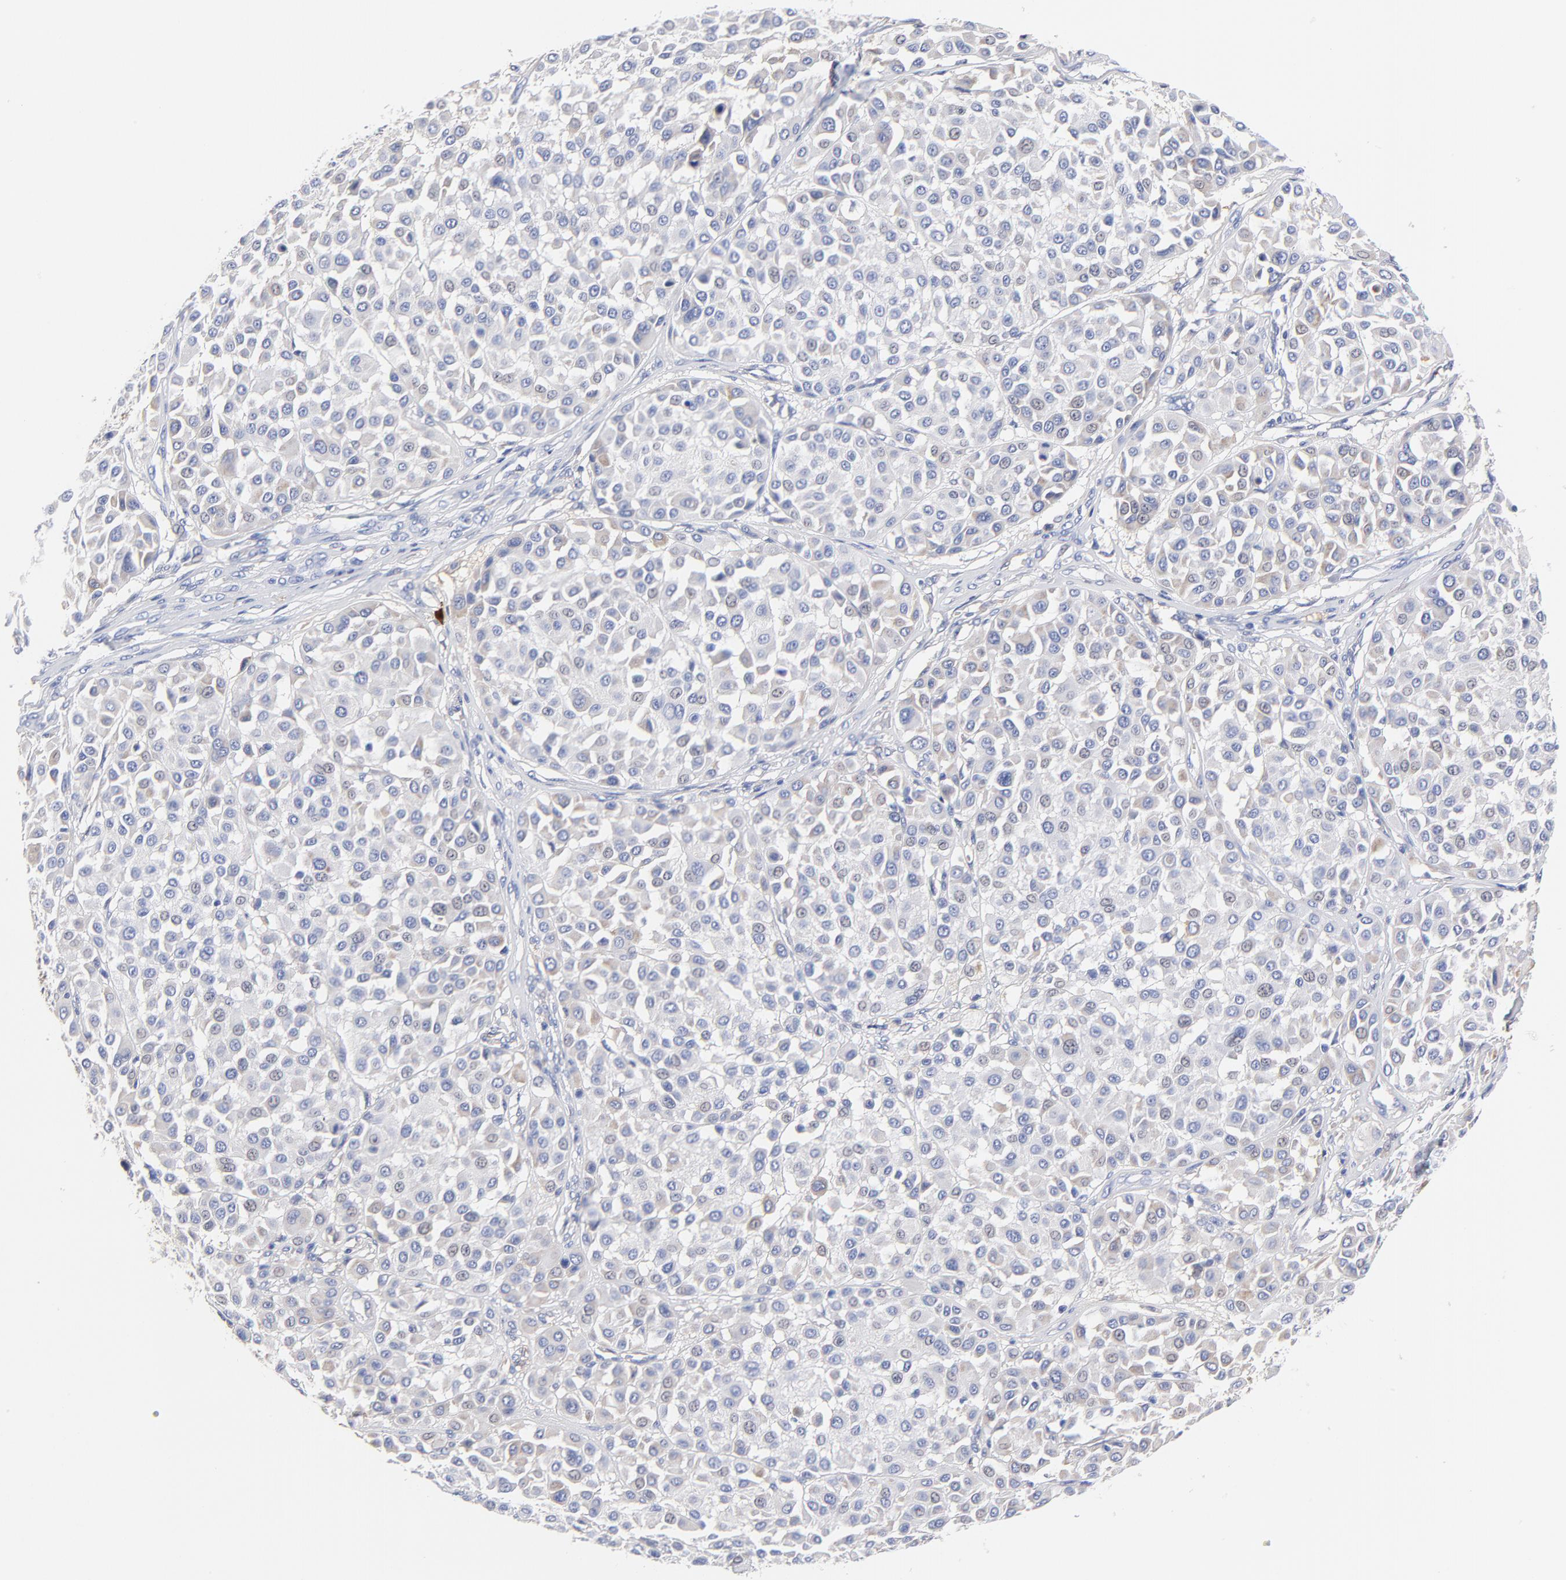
{"staining": {"intensity": "weak", "quantity": "<25%", "location": "cytoplasmic/membranous"}, "tissue": "melanoma", "cell_type": "Tumor cells", "image_type": "cancer", "snomed": [{"axis": "morphology", "description": "Malignant melanoma, Metastatic site"}, {"axis": "topography", "description": "Soft tissue"}], "caption": "Immunohistochemistry (IHC) photomicrograph of neoplastic tissue: human melanoma stained with DAB shows no significant protein positivity in tumor cells. Brightfield microscopy of immunohistochemistry (IHC) stained with DAB (brown) and hematoxylin (blue), captured at high magnification.", "gene": "IGLV3-10", "patient": {"sex": "male", "age": 41}}